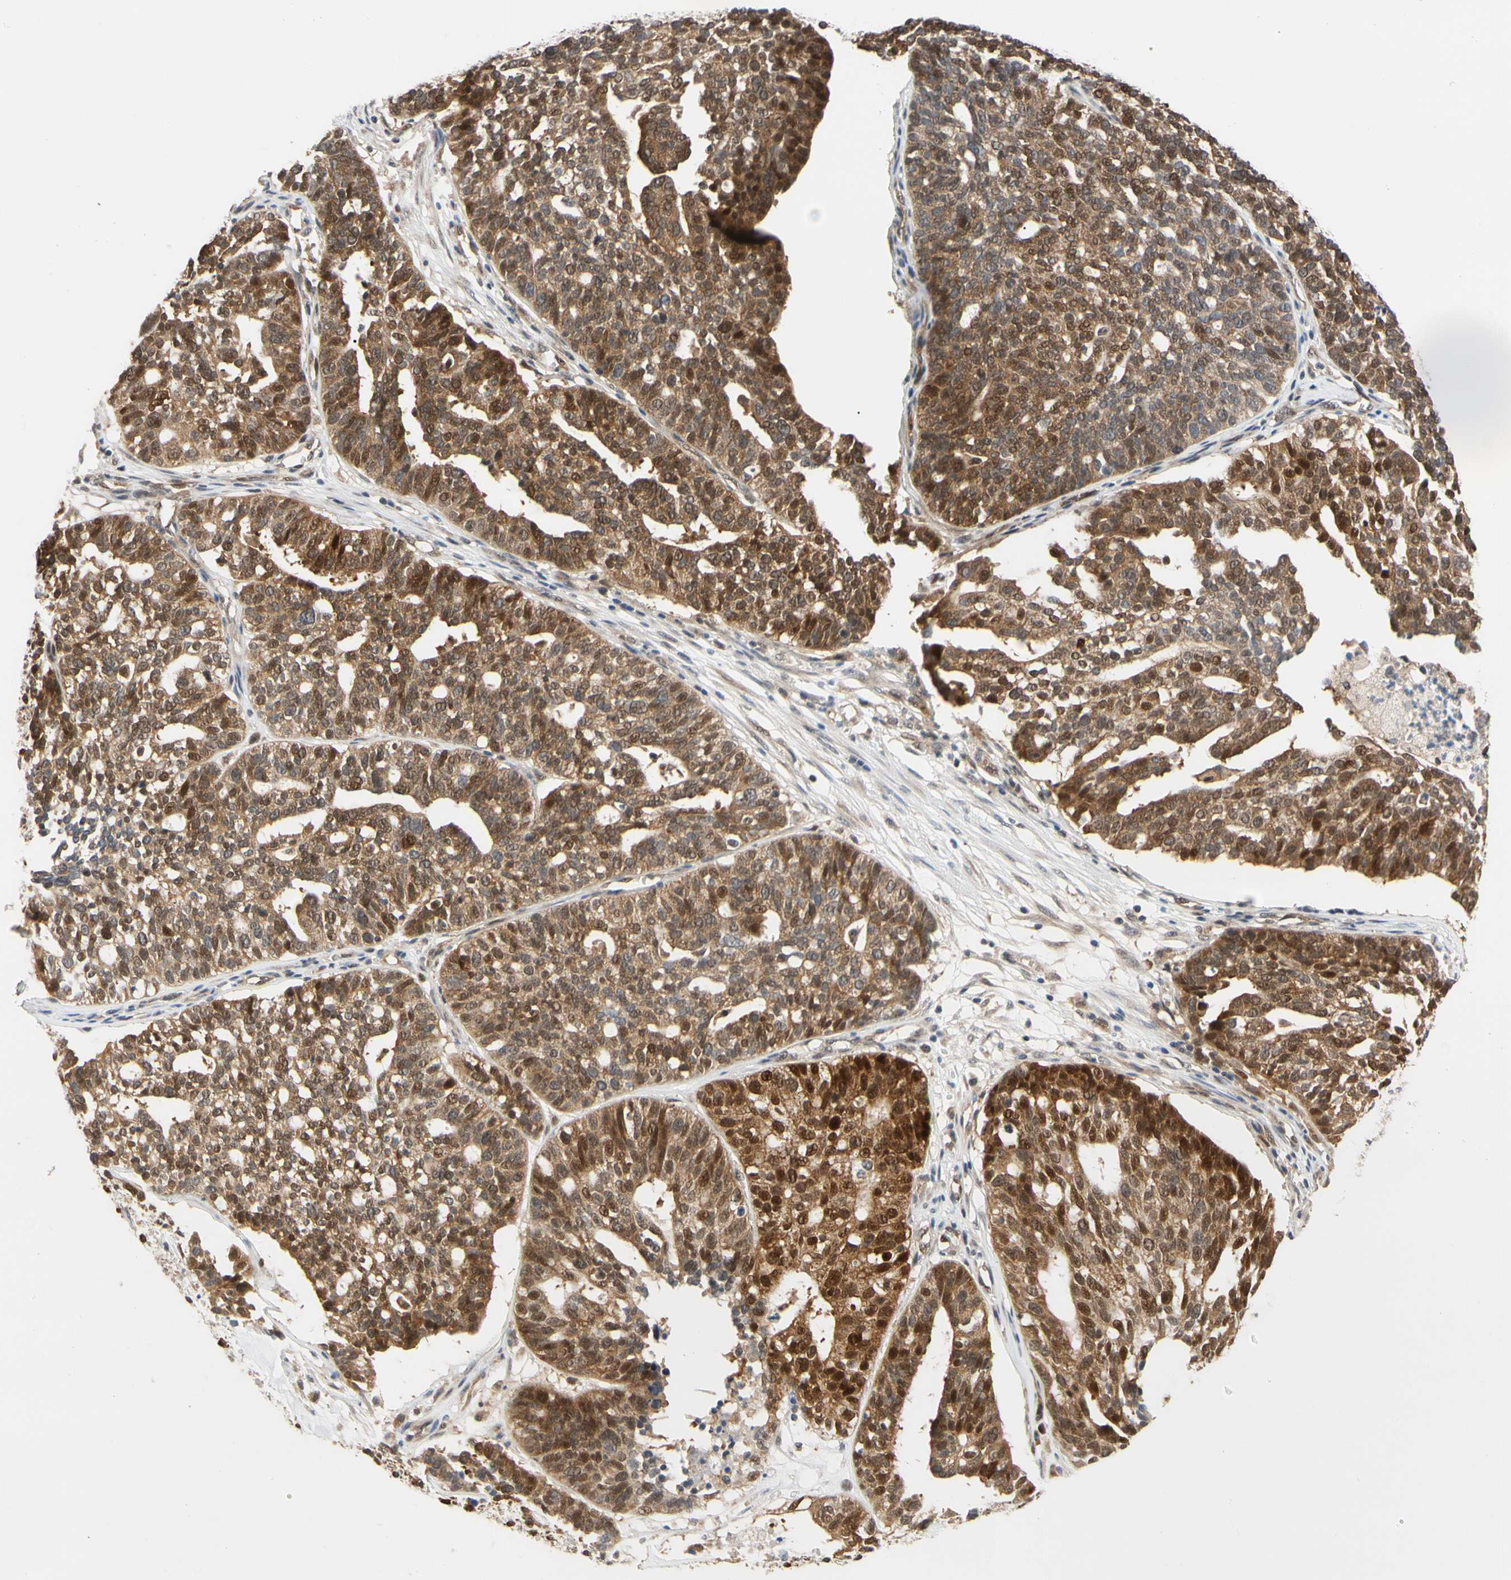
{"staining": {"intensity": "strong", "quantity": ">75%", "location": "cytoplasmic/membranous,nuclear"}, "tissue": "ovarian cancer", "cell_type": "Tumor cells", "image_type": "cancer", "snomed": [{"axis": "morphology", "description": "Cystadenocarcinoma, serous, NOS"}, {"axis": "topography", "description": "Ovary"}], "caption": "Tumor cells exhibit high levels of strong cytoplasmic/membranous and nuclear positivity in about >75% of cells in human ovarian serous cystadenocarcinoma. Ihc stains the protein in brown and the nuclei are stained blue.", "gene": "CDK5", "patient": {"sex": "female", "age": 59}}